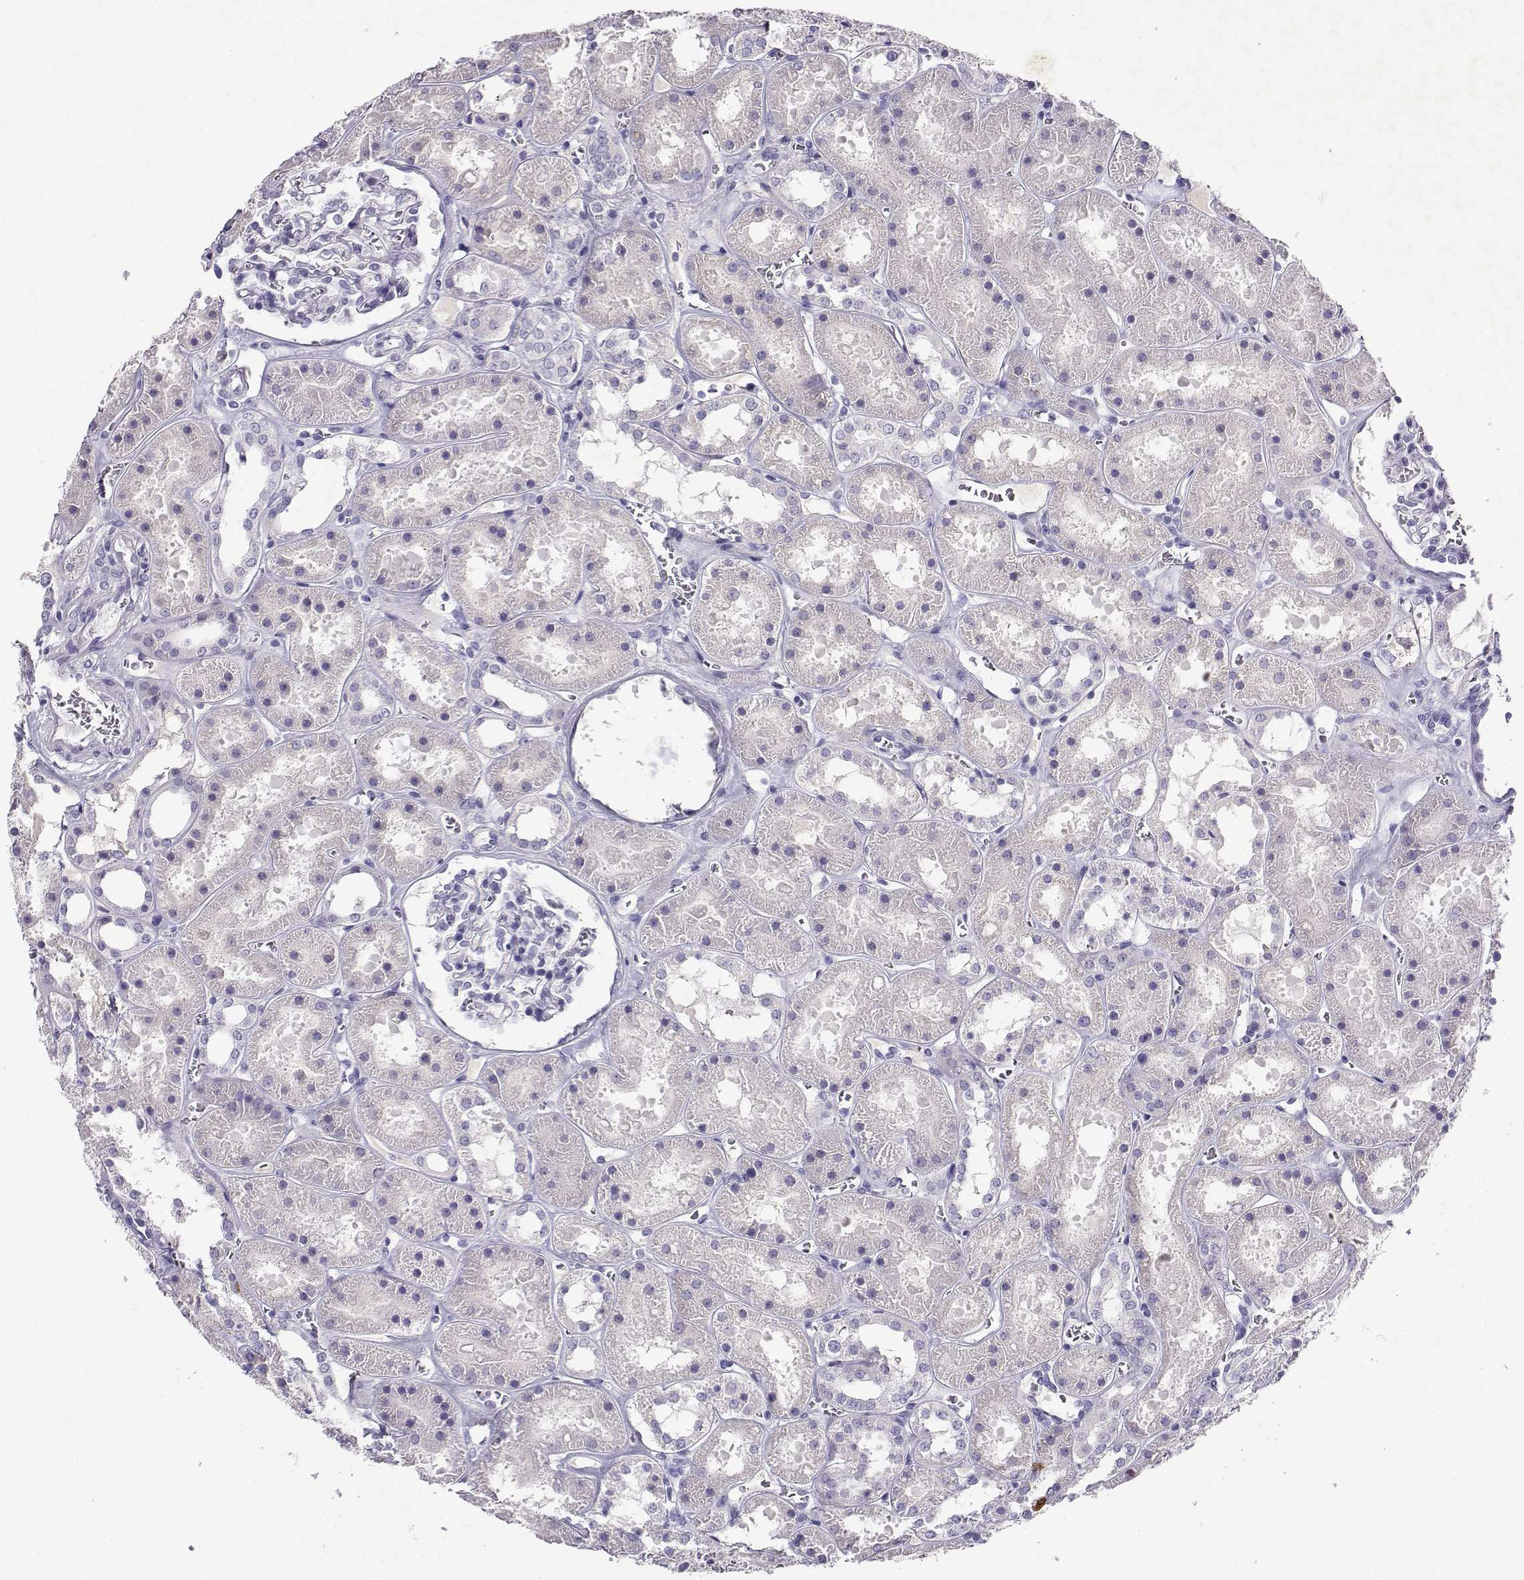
{"staining": {"intensity": "negative", "quantity": "none", "location": "none"}, "tissue": "kidney", "cell_type": "Cells in glomeruli", "image_type": "normal", "snomed": [{"axis": "morphology", "description": "Normal tissue, NOS"}, {"axis": "topography", "description": "Kidney"}], "caption": "There is no significant staining in cells in glomeruli of kidney. (Brightfield microscopy of DAB (3,3'-diaminobenzidine) immunohistochemistry at high magnification).", "gene": "GRIK4", "patient": {"sex": "female", "age": 41}}